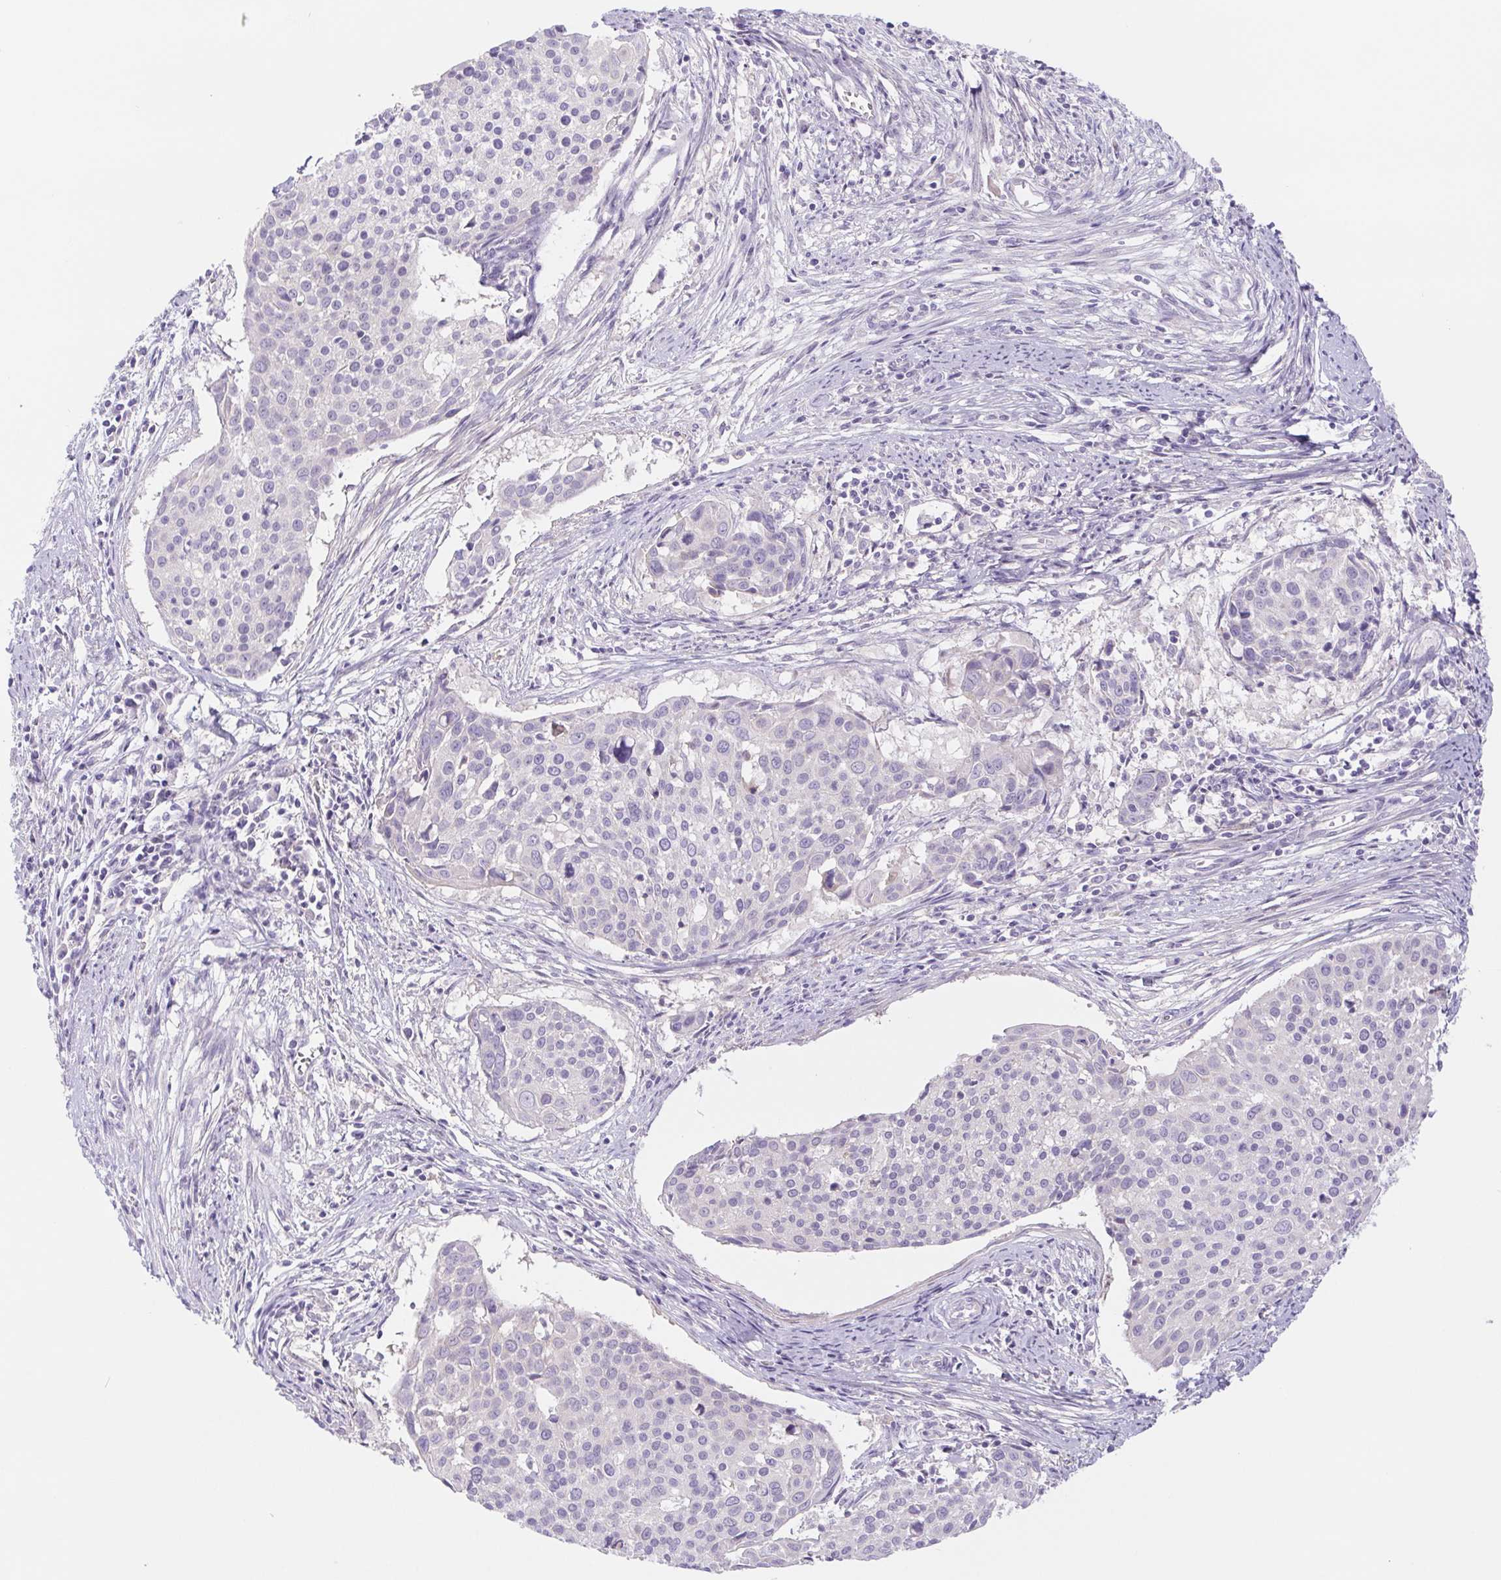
{"staining": {"intensity": "negative", "quantity": "none", "location": "none"}, "tissue": "cervical cancer", "cell_type": "Tumor cells", "image_type": "cancer", "snomed": [{"axis": "morphology", "description": "Squamous cell carcinoma, NOS"}, {"axis": "topography", "description": "Cervix"}], "caption": "This is an immunohistochemistry micrograph of cervical cancer. There is no expression in tumor cells.", "gene": "DYNC2LI1", "patient": {"sex": "female", "age": 39}}